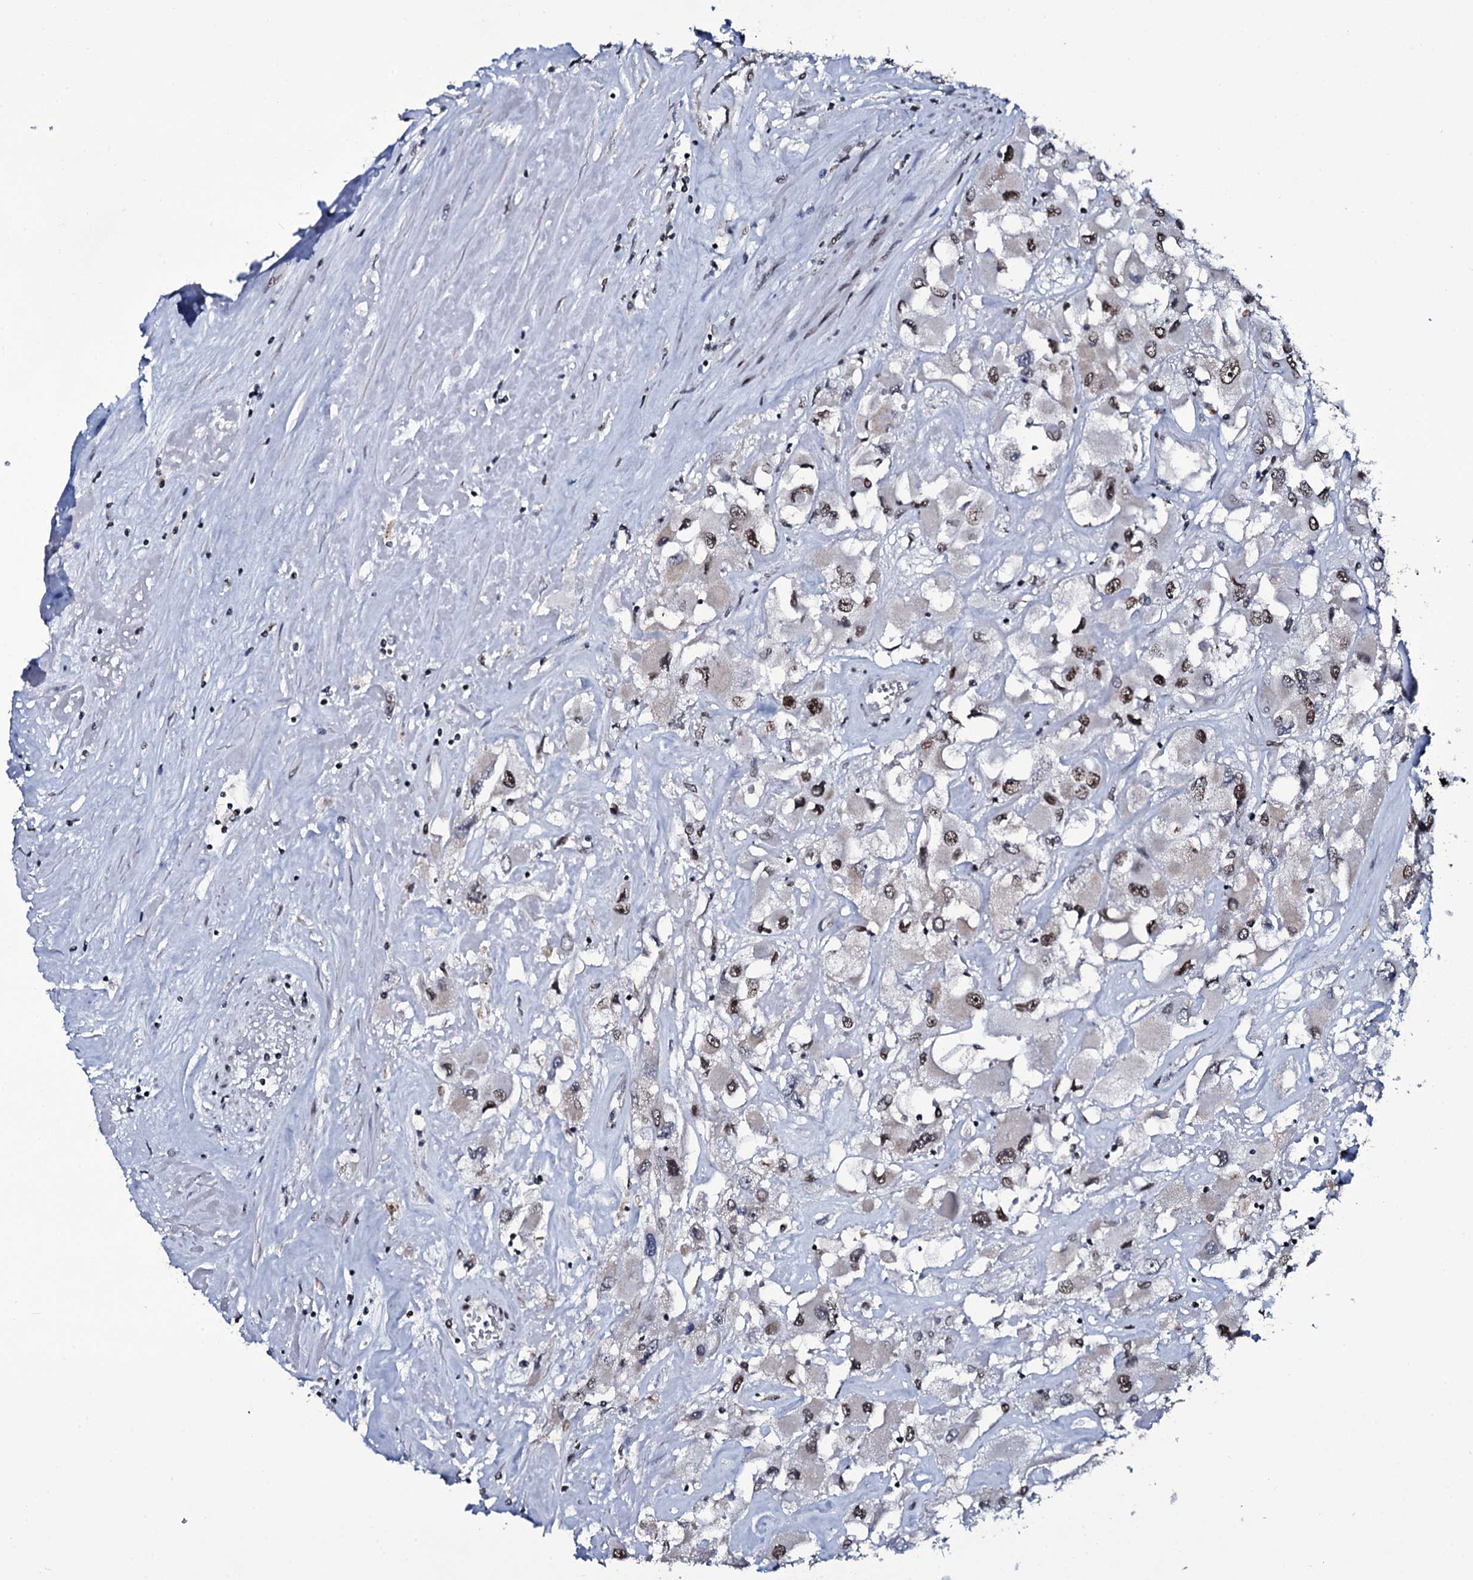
{"staining": {"intensity": "moderate", "quantity": ">75%", "location": "nuclear"}, "tissue": "renal cancer", "cell_type": "Tumor cells", "image_type": "cancer", "snomed": [{"axis": "morphology", "description": "Adenocarcinoma, NOS"}, {"axis": "topography", "description": "Kidney"}], "caption": "Immunohistochemical staining of human renal adenocarcinoma shows moderate nuclear protein staining in about >75% of tumor cells. The staining was performed using DAB to visualize the protein expression in brown, while the nuclei were stained in blue with hematoxylin (Magnification: 20x).", "gene": "ZMIZ2", "patient": {"sex": "female", "age": 52}}